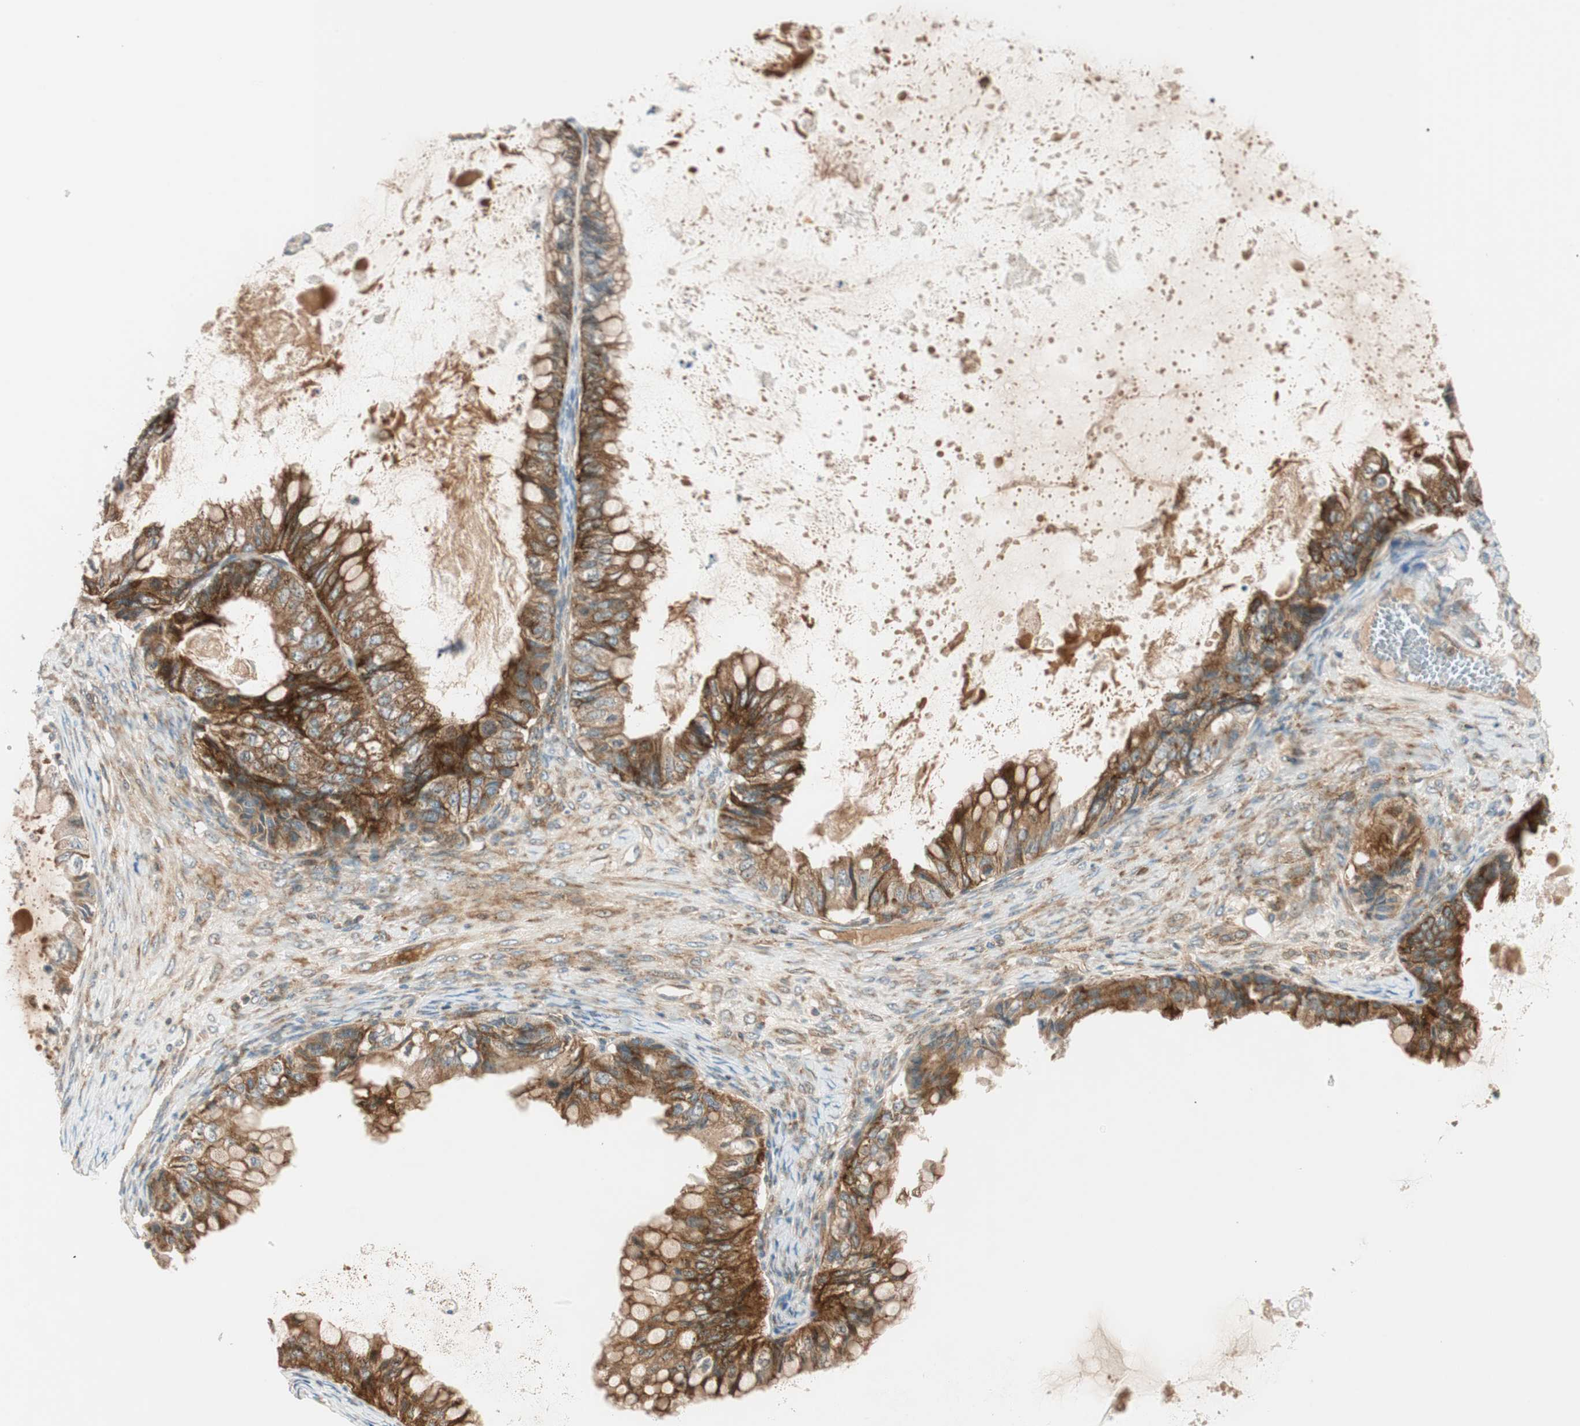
{"staining": {"intensity": "strong", "quantity": ">75%", "location": "cytoplasmic/membranous"}, "tissue": "ovarian cancer", "cell_type": "Tumor cells", "image_type": "cancer", "snomed": [{"axis": "morphology", "description": "Cystadenocarcinoma, mucinous, NOS"}, {"axis": "topography", "description": "Ovary"}], "caption": "This is a micrograph of immunohistochemistry (IHC) staining of ovarian cancer (mucinous cystadenocarcinoma), which shows strong positivity in the cytoplasmic/membranous of tumor cells.", "gene": "ABI1", "patient": {"sex": "female", "age": 80}}